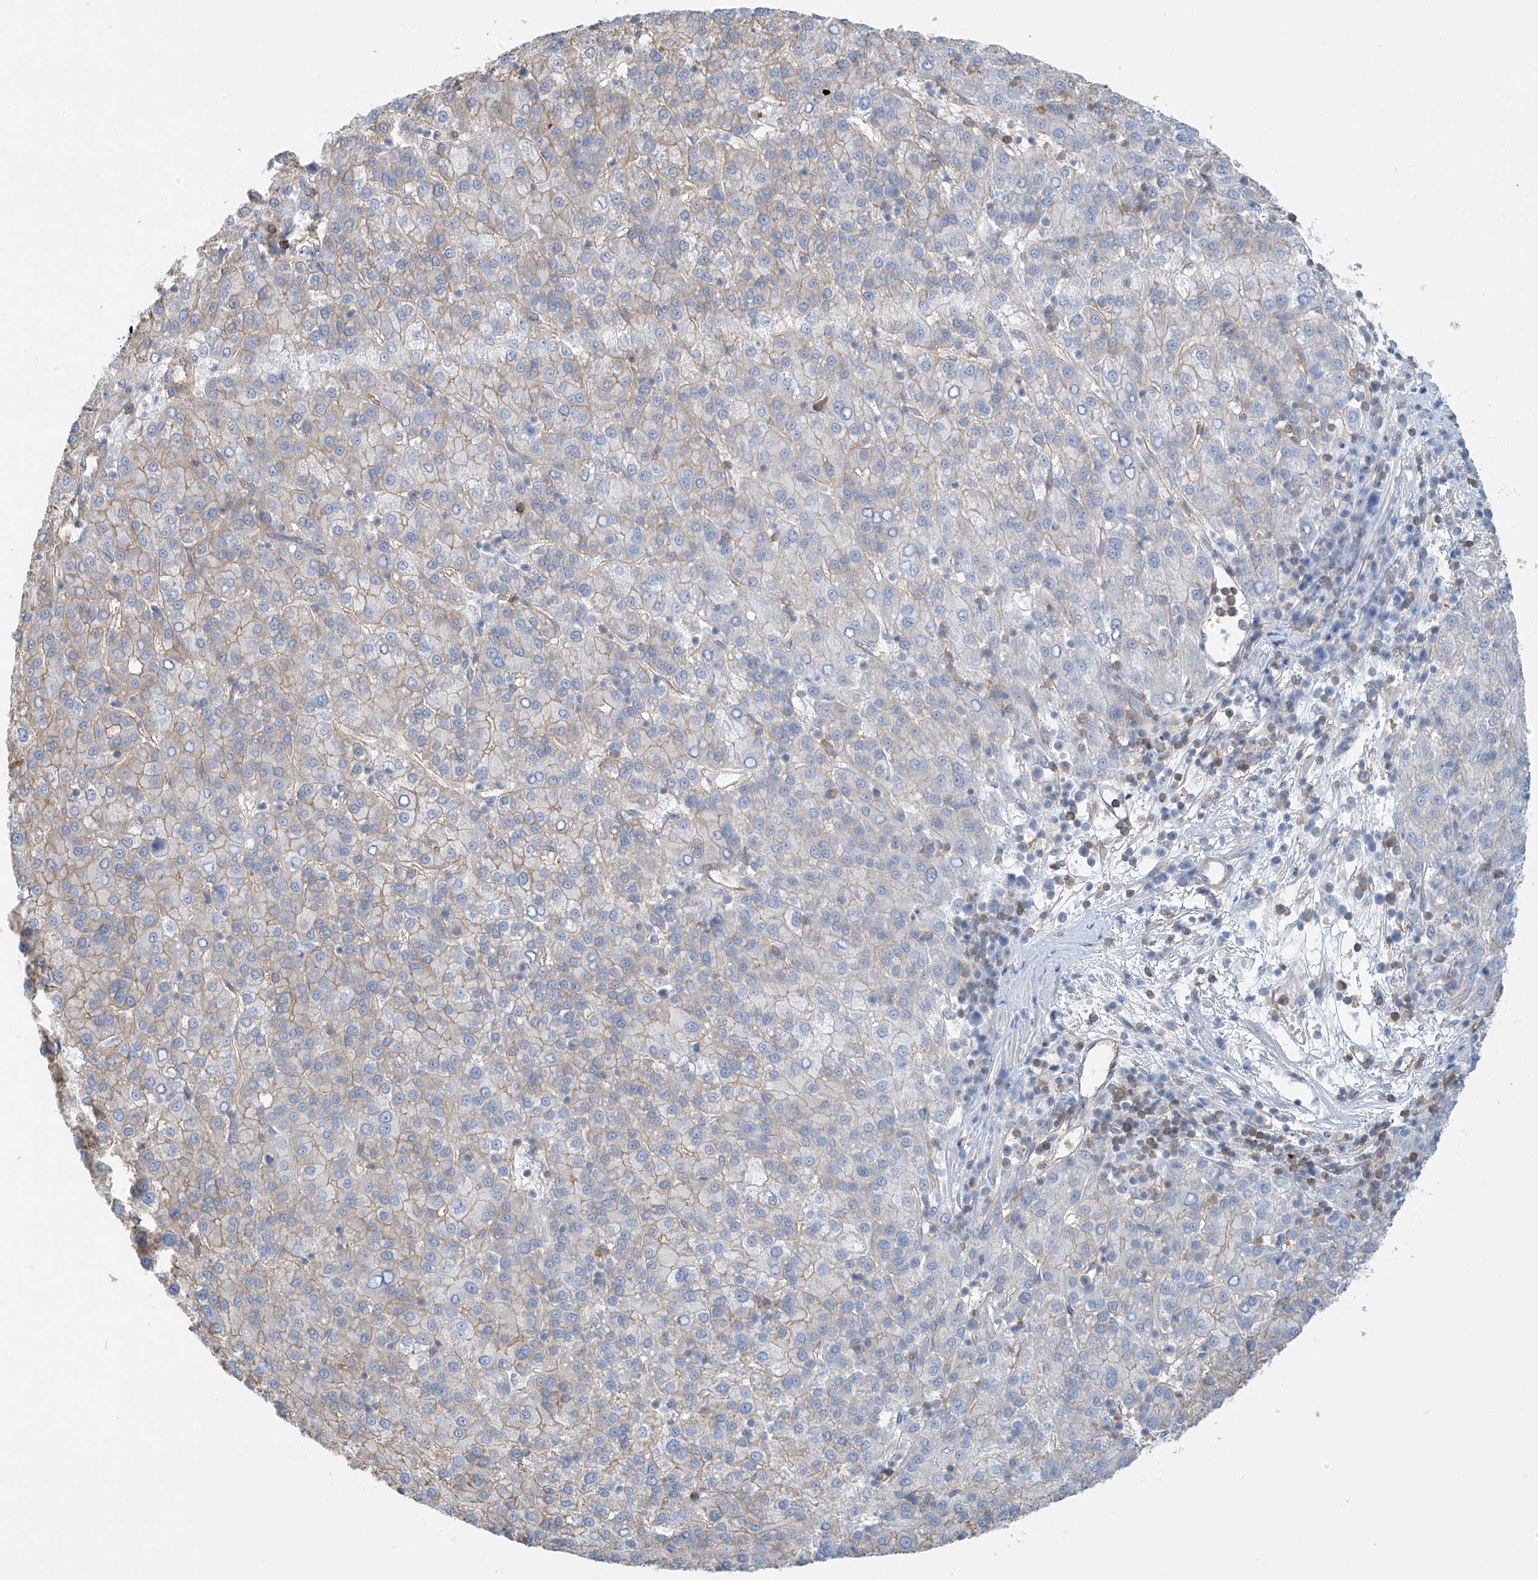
{"staining": {"intensity": "weak", "quantity": "25%-75%", "location": "cytoplasmic/membranous"}, "tissue": "liver cancer", "cell_type": "Tumor cells", "image_type": "cancer", "snomed": [{"axis": "morphology", "description": "Carcinoma, Hepatocellular, NOS"}, {"axis": "topography", "description": "Liver"}], "caption": "There is low levels of weak cytoplasmic/membranous staining in tumor cells of hepatocellular carcinoma (liver), as demonstrated by immunohistochemical staining (brown color).", "gene": "ZNF846", "patient": {"sex": "female", "age": 58}}